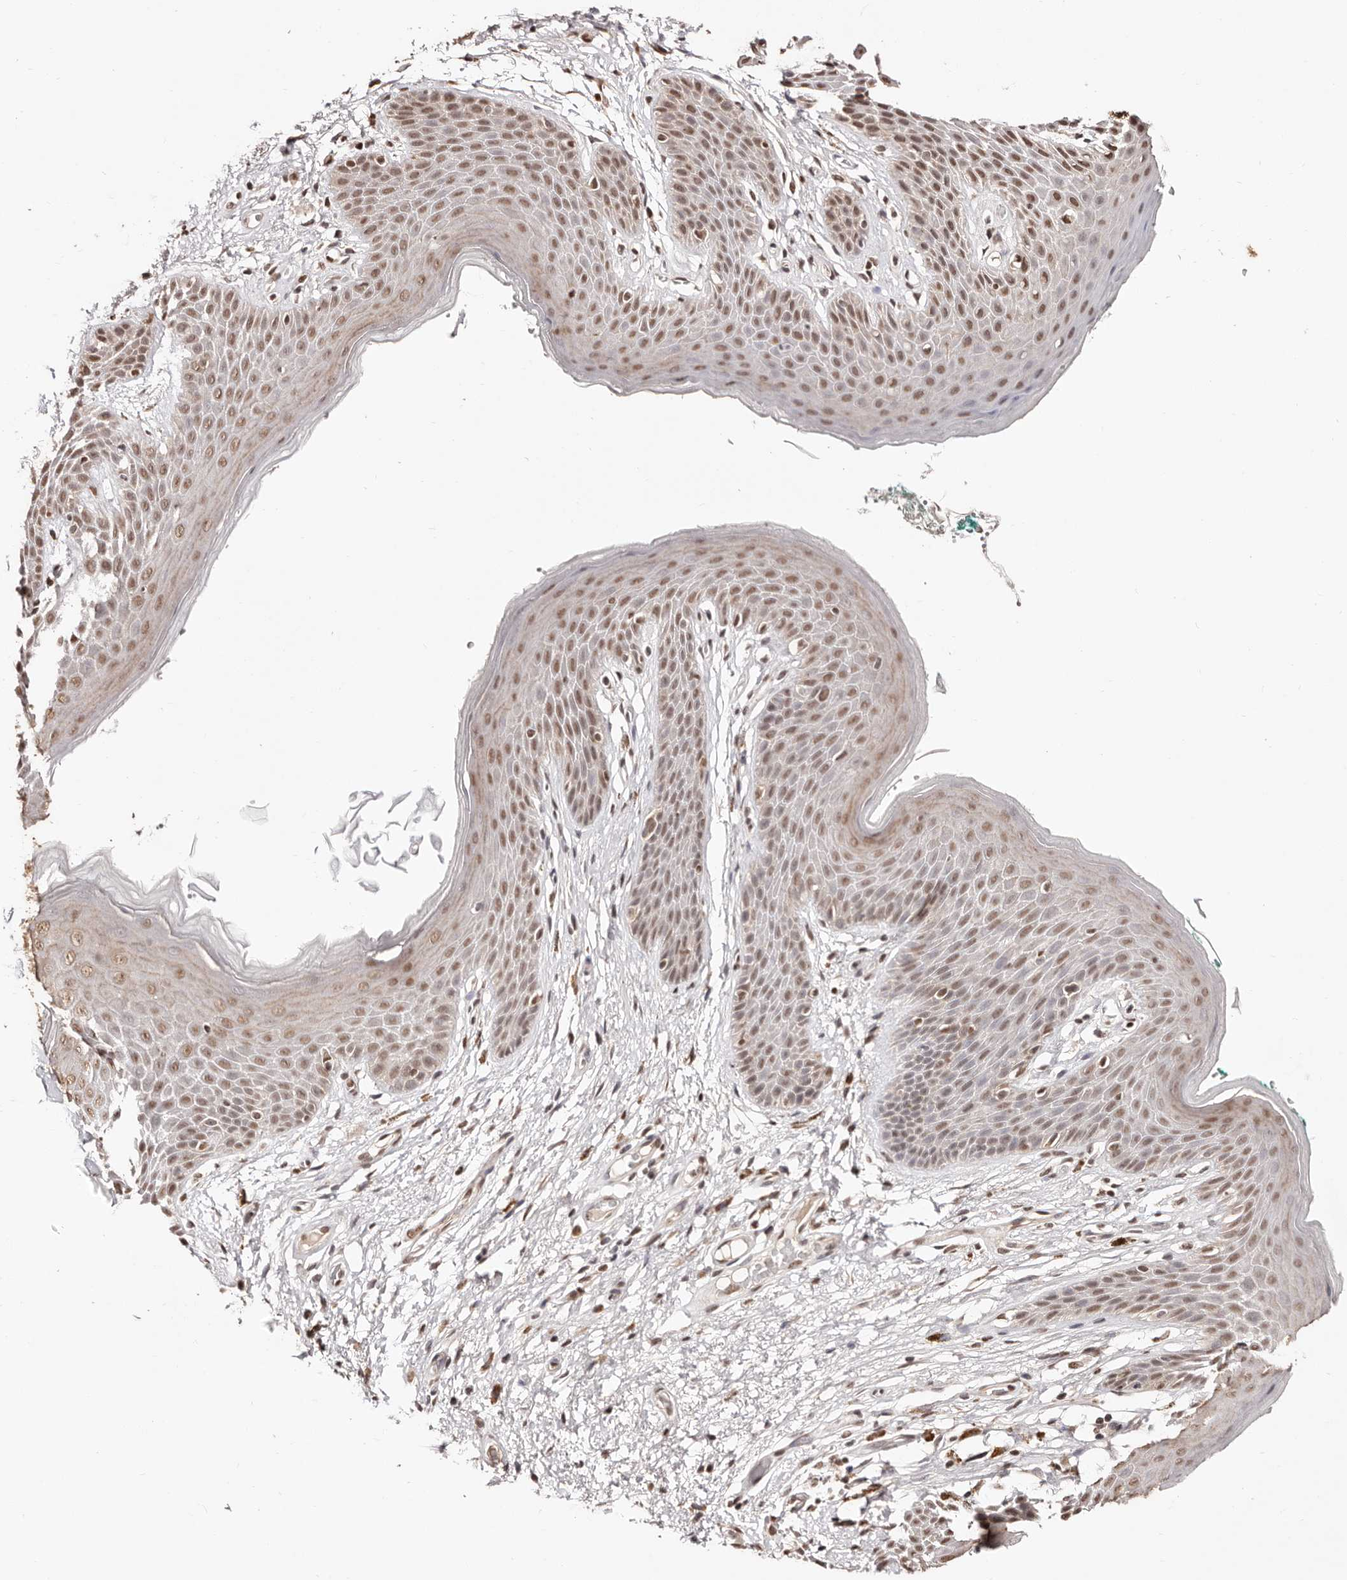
{"staining": {"intensity": "moderate", "quantity": ">75%", "location": "nuclear"}, "tissue": "skin", "cell_type": "Epidermal cells", "image_type": "normal", "snomed": [{"axis": "morphology", "description": "Normal tissue, NOS"}, {"axis": "topography", "description": "Anal"}], "caption": "Immunohistochemical staining of unremarkable human skin demonstrates >75% levels of moderate nuclear protein positivity in approximately >75% of epidermal cells. (DAB IHC with brightfield microscopy, high magnification).", "gene": "BICRAL", "patient": {"sex": "male", "age": 74}}